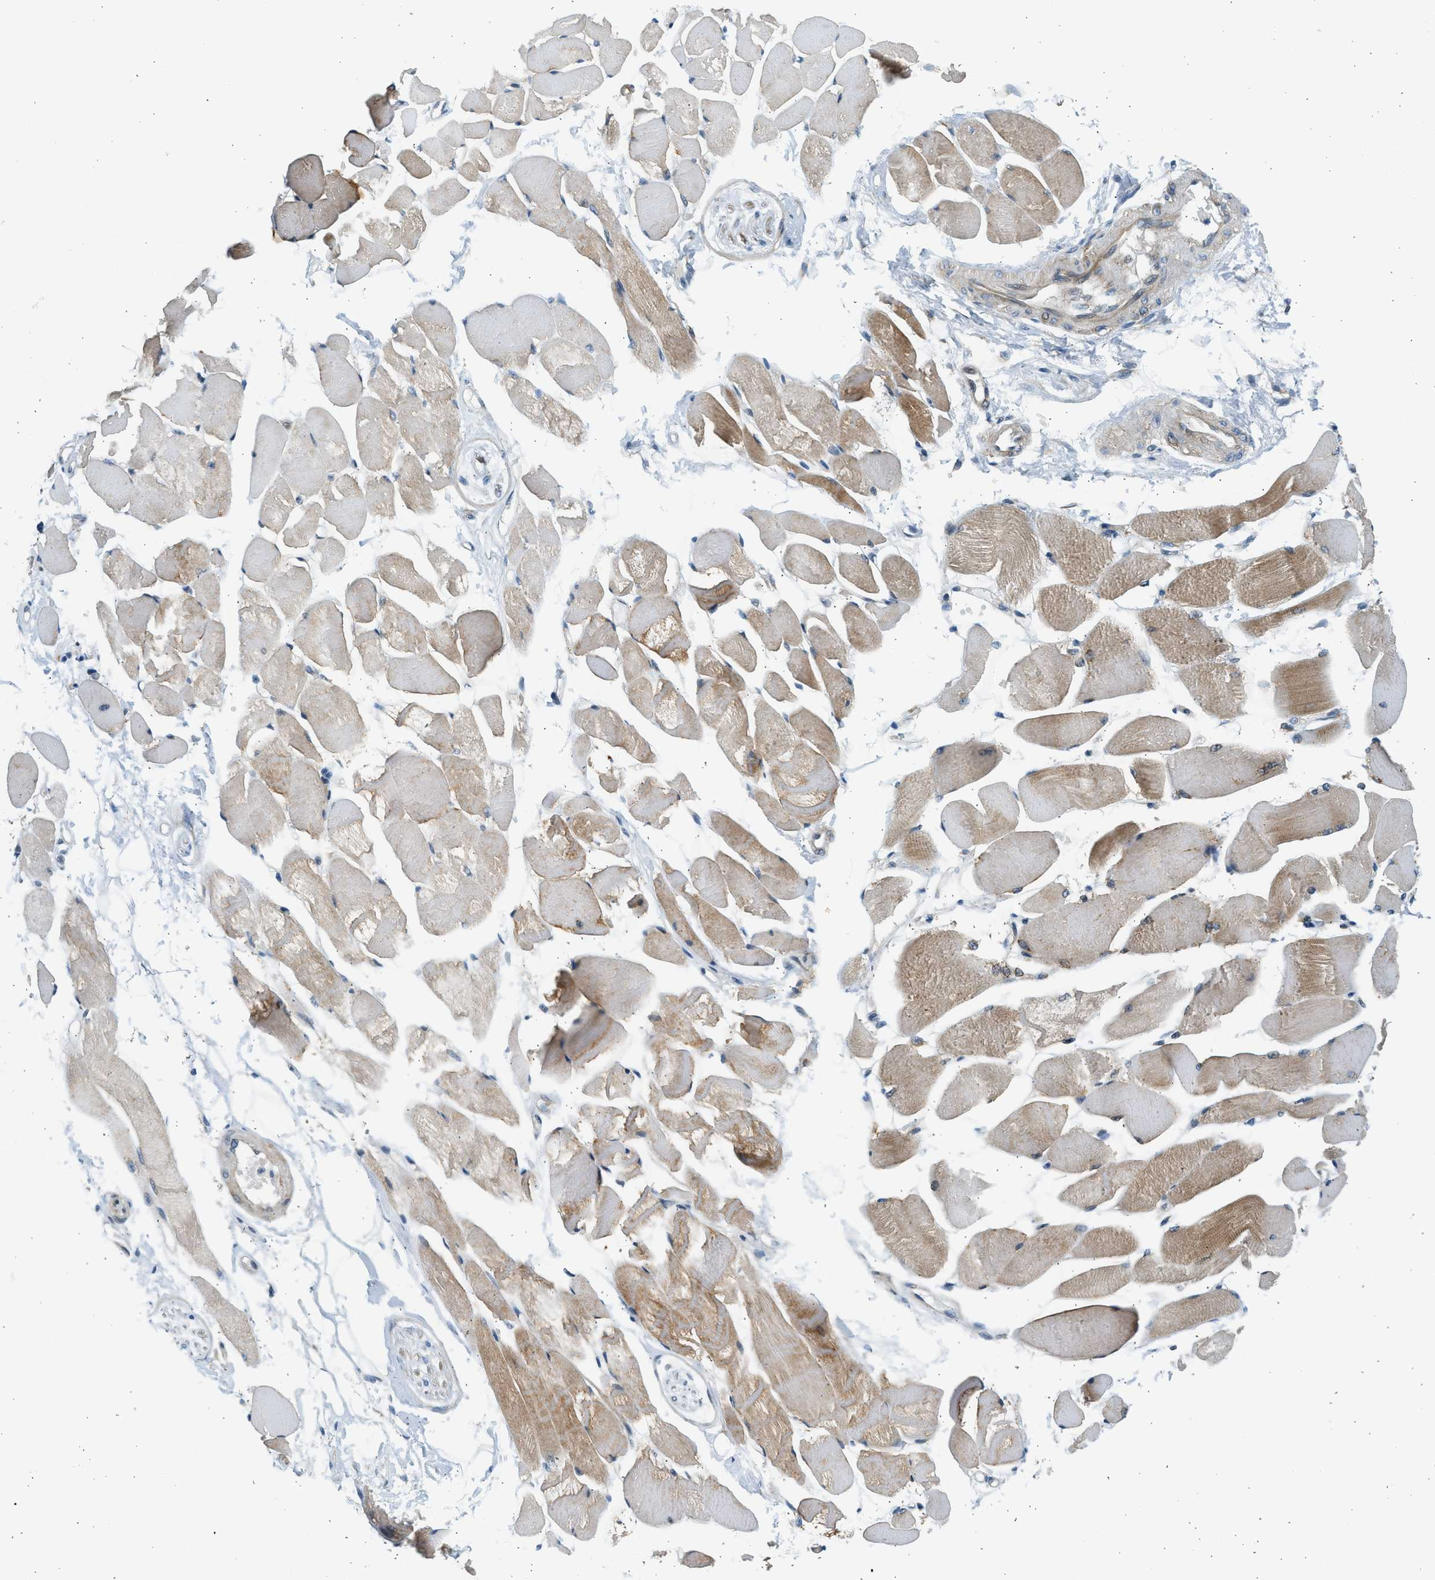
{"staining": {"intensity": "moderate", "quantity": ">75%", "location": "cytoplasmic/membranous"}, "tissue": "skeletal muscle", "cell_type": "Myocytes", "image_type": "normal", "snomed": [{"axis": "morphology", "description": "Normal tissue, NOS"}, {"axis": "topography", "description": "Skeletal muscle"}, {"axis": "topography", "description": "Peripheral nerve tissue"}], "caption": "A histopathology image showing moderate cytoplasmic/membranous staining in approximately >75% of myocytes in normal skeletal muscle, as visualized by brown immunohistochemical staining.", "gene": "KDELR2", "patient": {"sex": "female", "age": 84}}